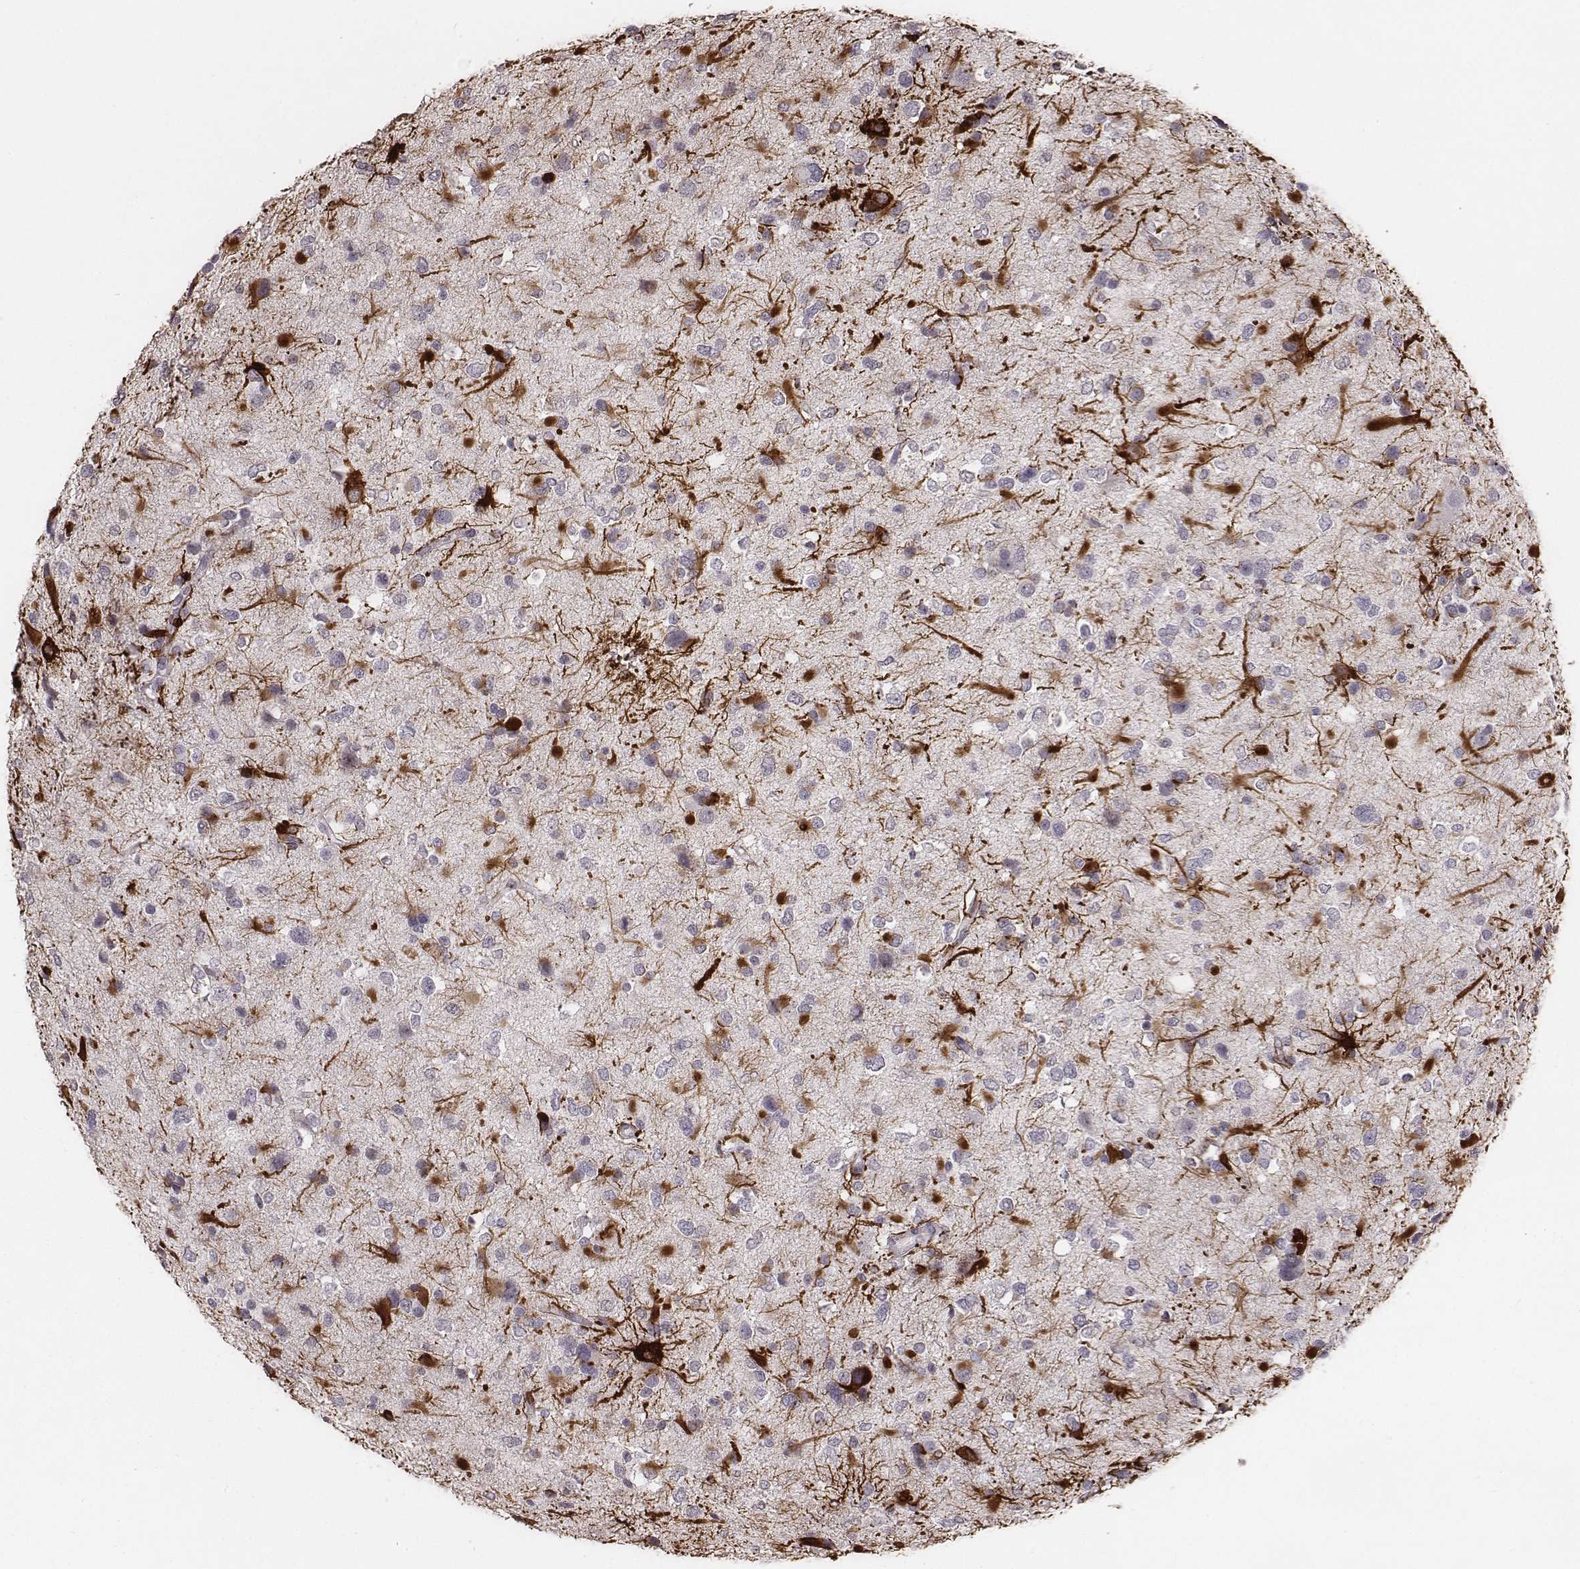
{"staining": {"intensity": "moderate", "quantity": "<25%", "location": "cytoplasmic/membranous"}, "tissue": "glioma", "cell_type": "Tumor cells", "image_type": "cancer", "snomed": [{"axis": "morphology", "description": "Glioma, malignant, Low grade"}, {"axis": "topography", "description": "Brain"}], "caption": "Low-grade glioma (malignant) stained for a protein exhibits moderate cytoplasmic/membranous positivity in tumor cells.", "gene": "SLC7A4", "patient": {"sex": "female", "age": 32}}